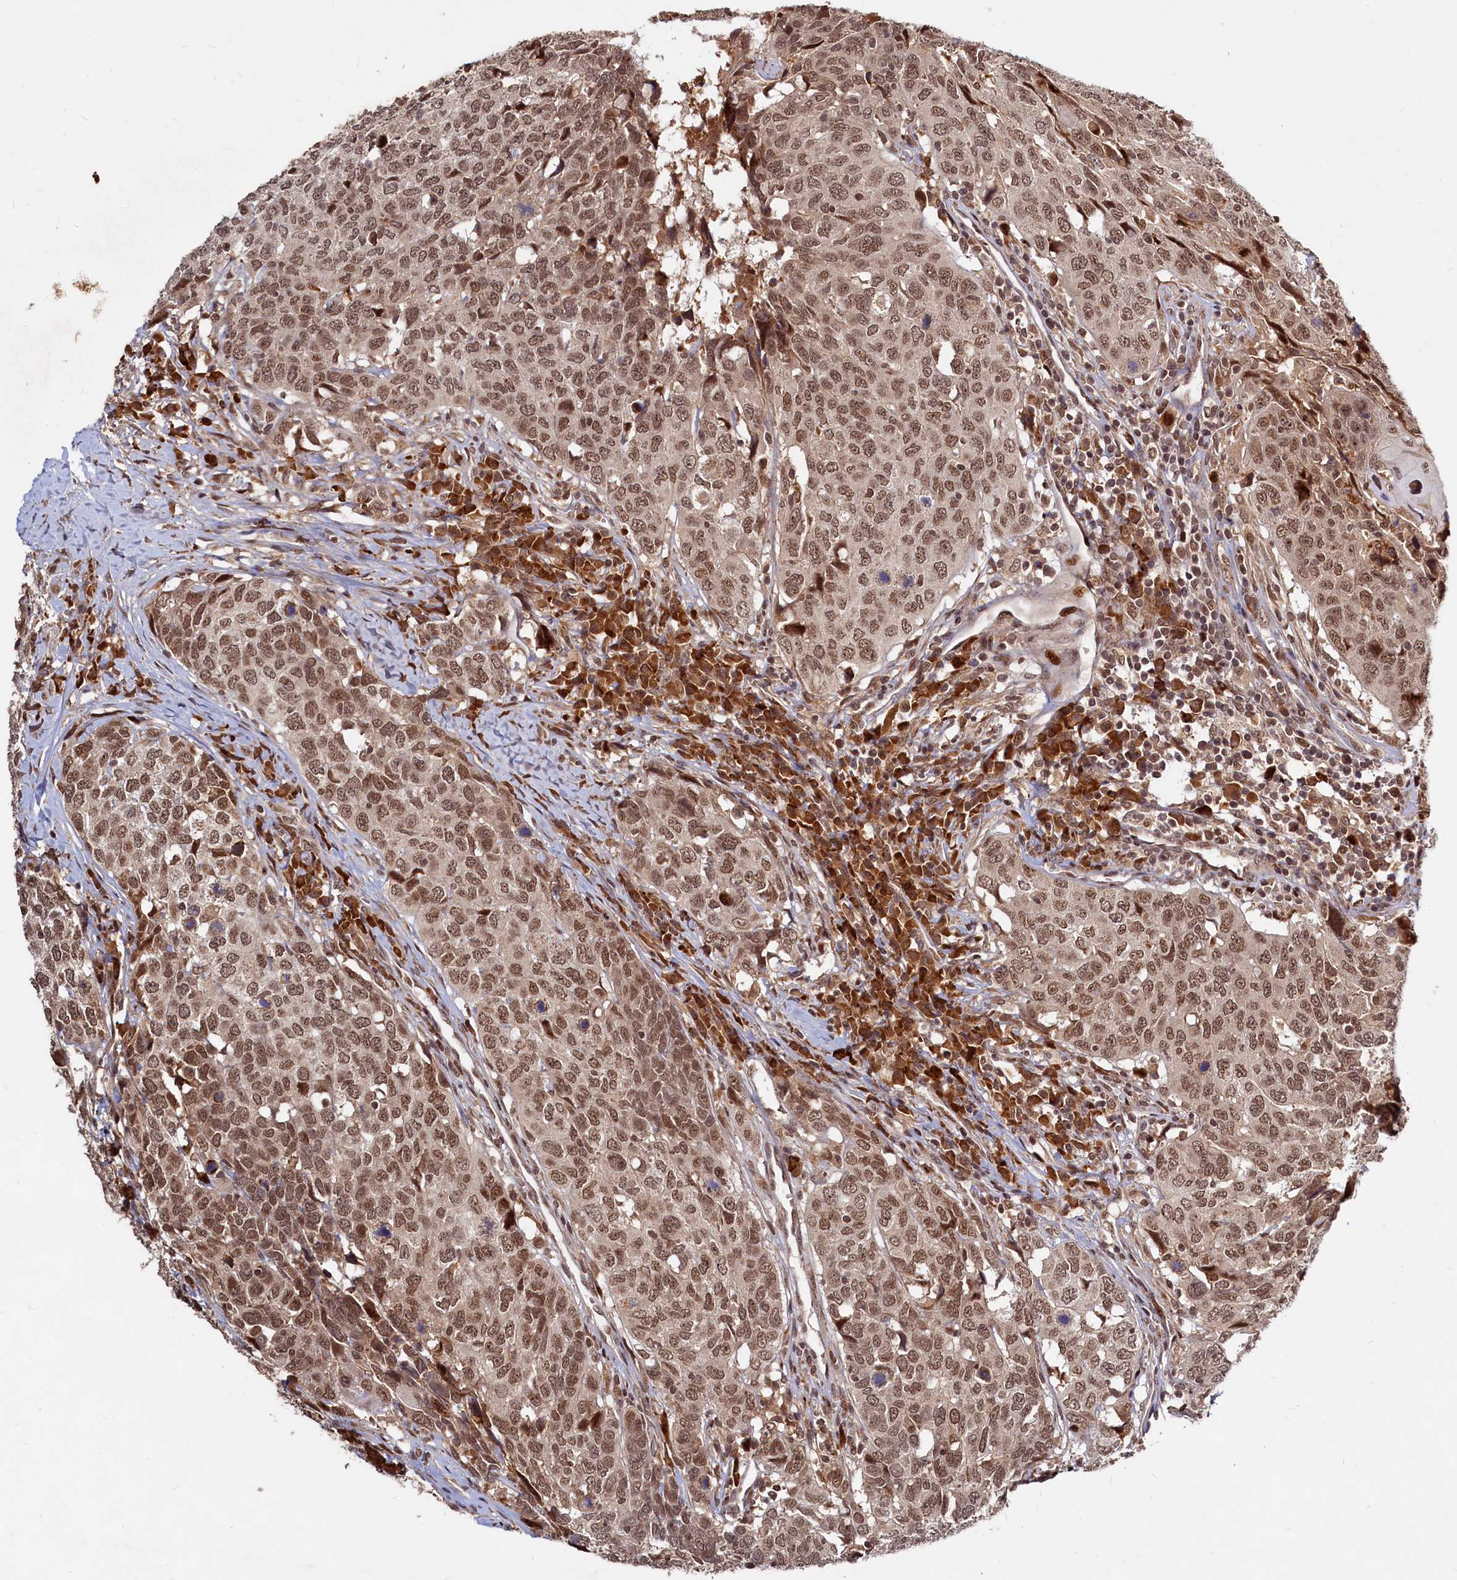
{"staining": {"intensity": "moderate", "quantity": ">75%", "location": "nuclear"}, "tissue": "head and neck cancer", "cell_type": "Tumor cells", "image_type": "cancer", "snomed": [{"axis": "morphology", "description": "Squamous cell carcinoma, NOS"}, {"axis": "topography", "description": "Head-Neck"}], "caption": "Protein expression analysis of head and neck squamous cell carcinoma shows moderate nuclear staining in approximately >75% of tumor cells.", "gene": "TRAPPC4", "patient": {"sex": "male", "age": 66}}